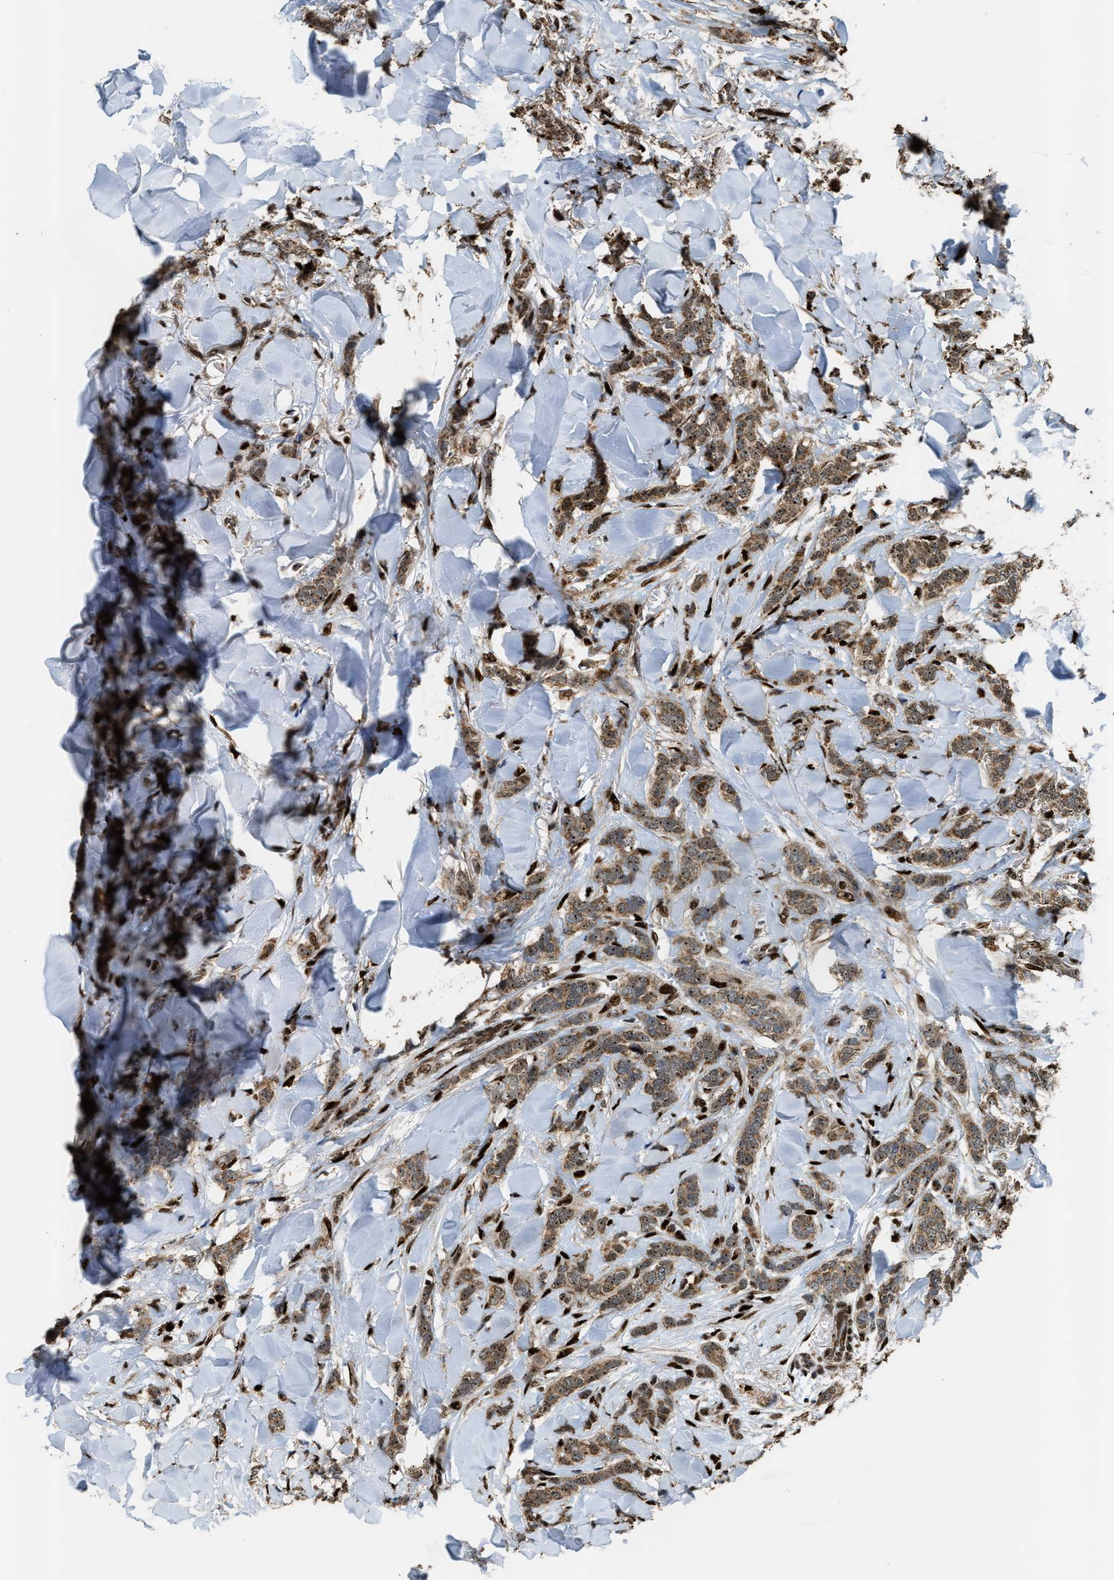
{"staining": {"intensity": "strong", "quantity": ">75%", "location": "cytoplasmic/membranous,nuclear"}, "tissue": "breast cancer", "cell_type": "Tumor cells", "image_type": "cancer", "snomed": [{"axis": "morphology", "description": "Lobular carcinoma"}, {"axis": "topography", "description": "Skin"}, {"axis": "topography", "description": "Breast"}], "caption": "About >75% of tumor cells in breast cancer (lobular carcinoma) show strong cytoplasmic/membranous and nuclear protein staining as visualized by brown immunohistochemical staining.", "gene": "ZNF687", "patient": {"sex": "female", "age": 46}}